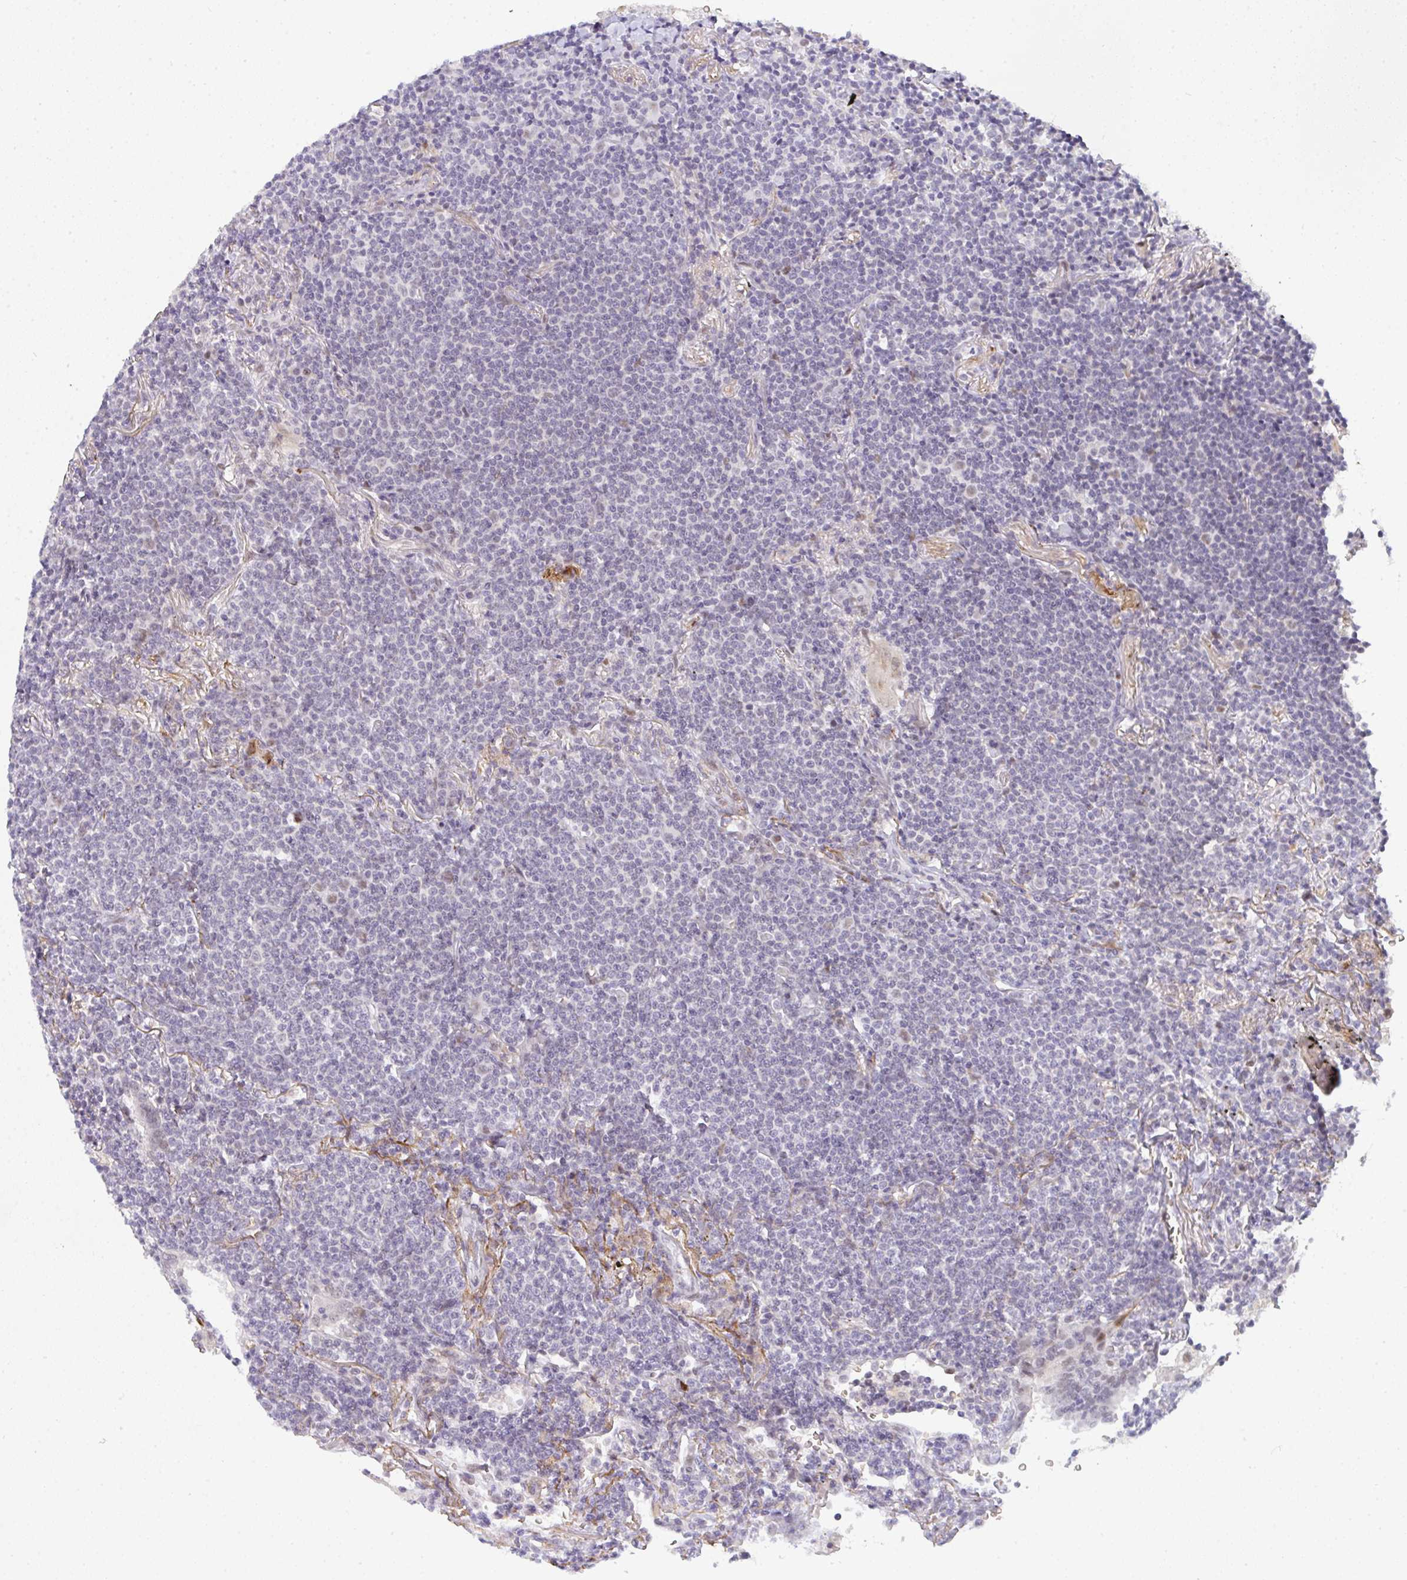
{"staining": {"intensity": "negative", "quantity": "none", "location": "none"}, "tissue": "lymphoma", "cell_type": "Tumor cells", "image_type": "cancer", "snomed": [{"axis": "morphology", "description": "Malignant lymphoma, non-Hodgkin's type, Low grade"}, {"axis": "topography", "description": "Lung"}], "caption": "Lymphoma stained for a protein using immunohistochemistry shows no positivity tumor cells.", "gene": "TNMD", "patient": {"sex": "female", "age": 71}}